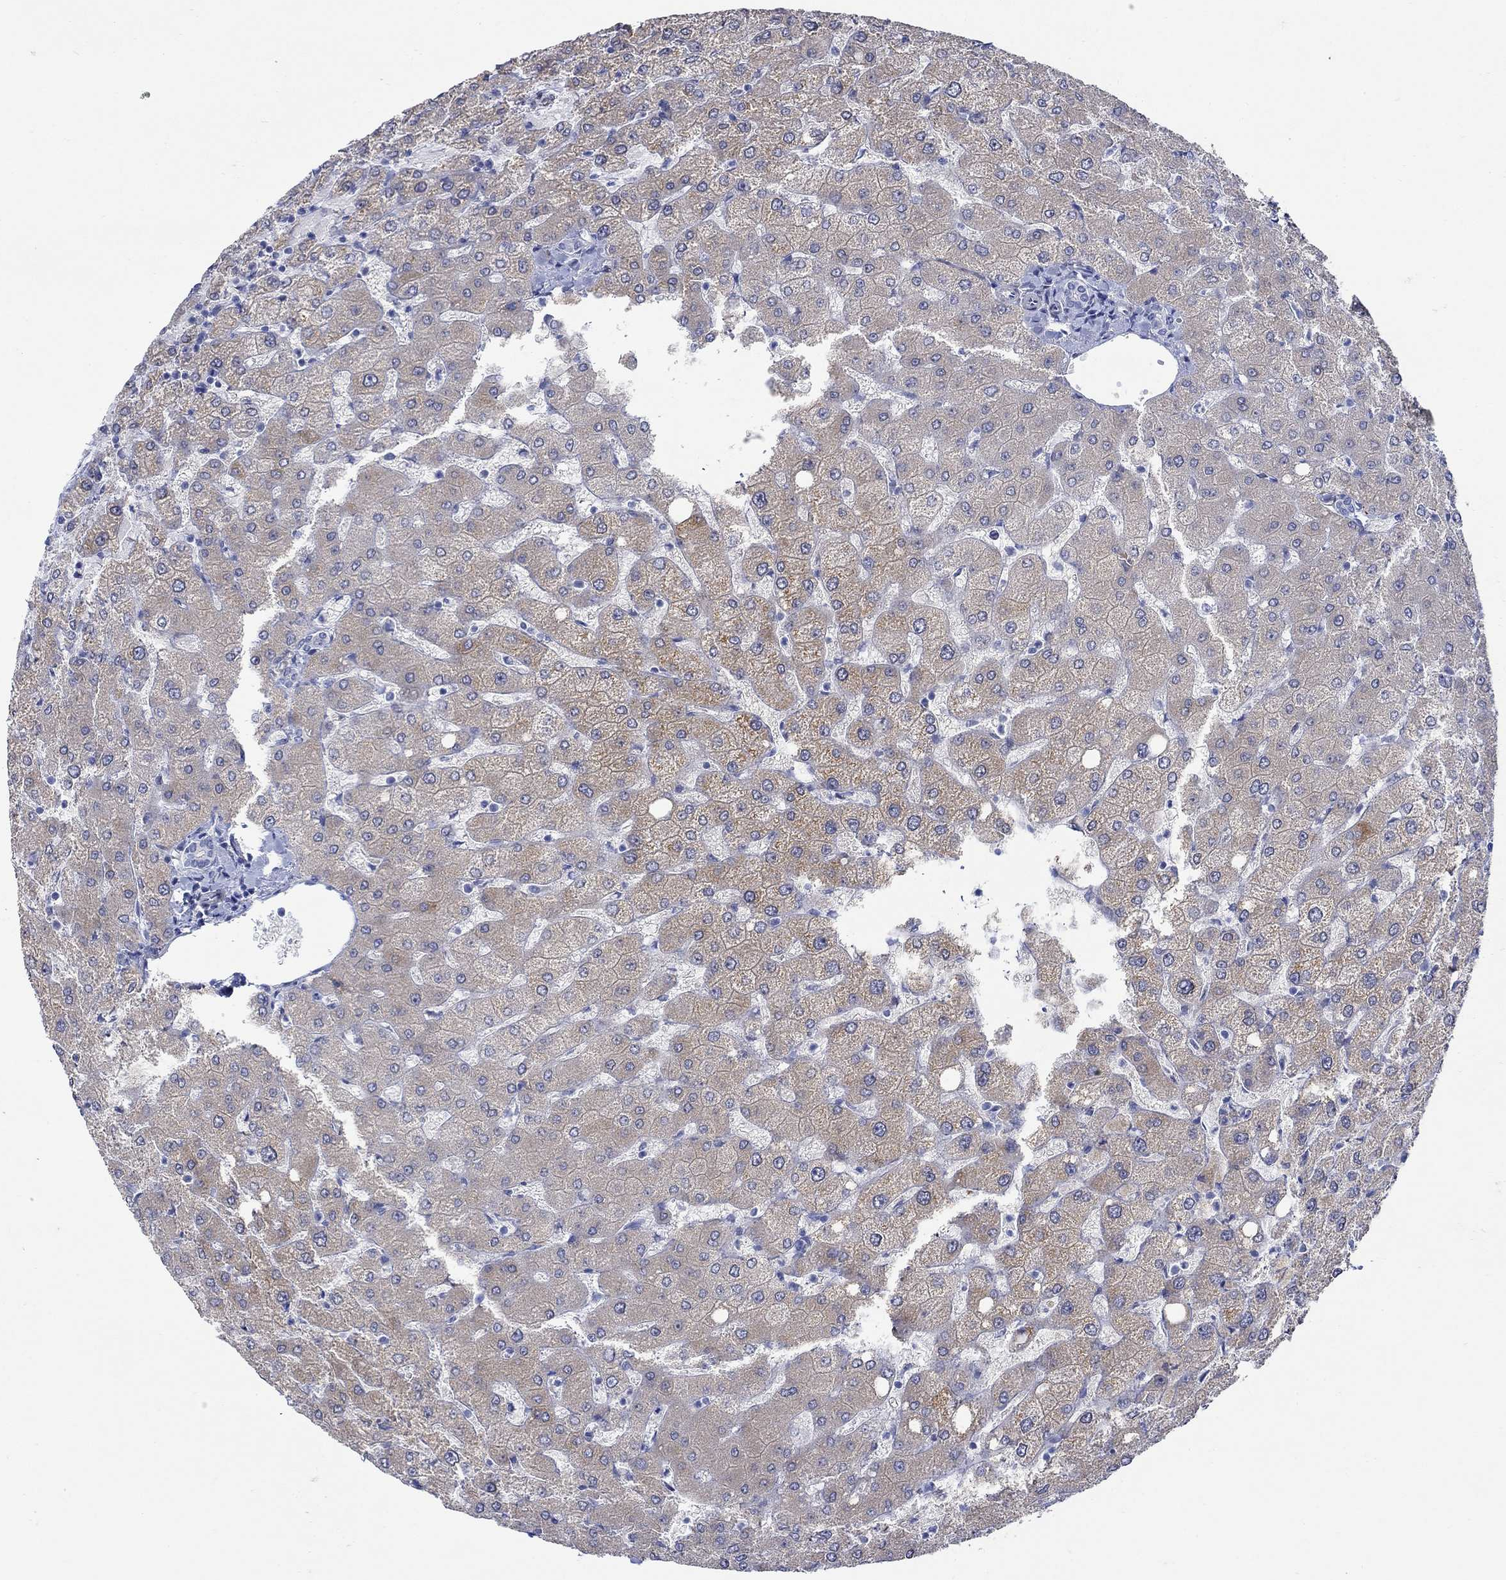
{"staining": {"intensity": "negative", "quantity": "none", "location": "none"}, "tissue": "liver", "cell_type": "Cholangiocytes", "image_type": "normal", "snomed": [{"axis": "morphology", "description": "Normal tissue, NOS"}, {"axis": "topography", "description": "Liver"}], "caption": "Liver stained for a protein using IHC exhibits no expression cholangiocytes.", "gene": "KSR2", "patient": {"sex": "female", "age": 54}}